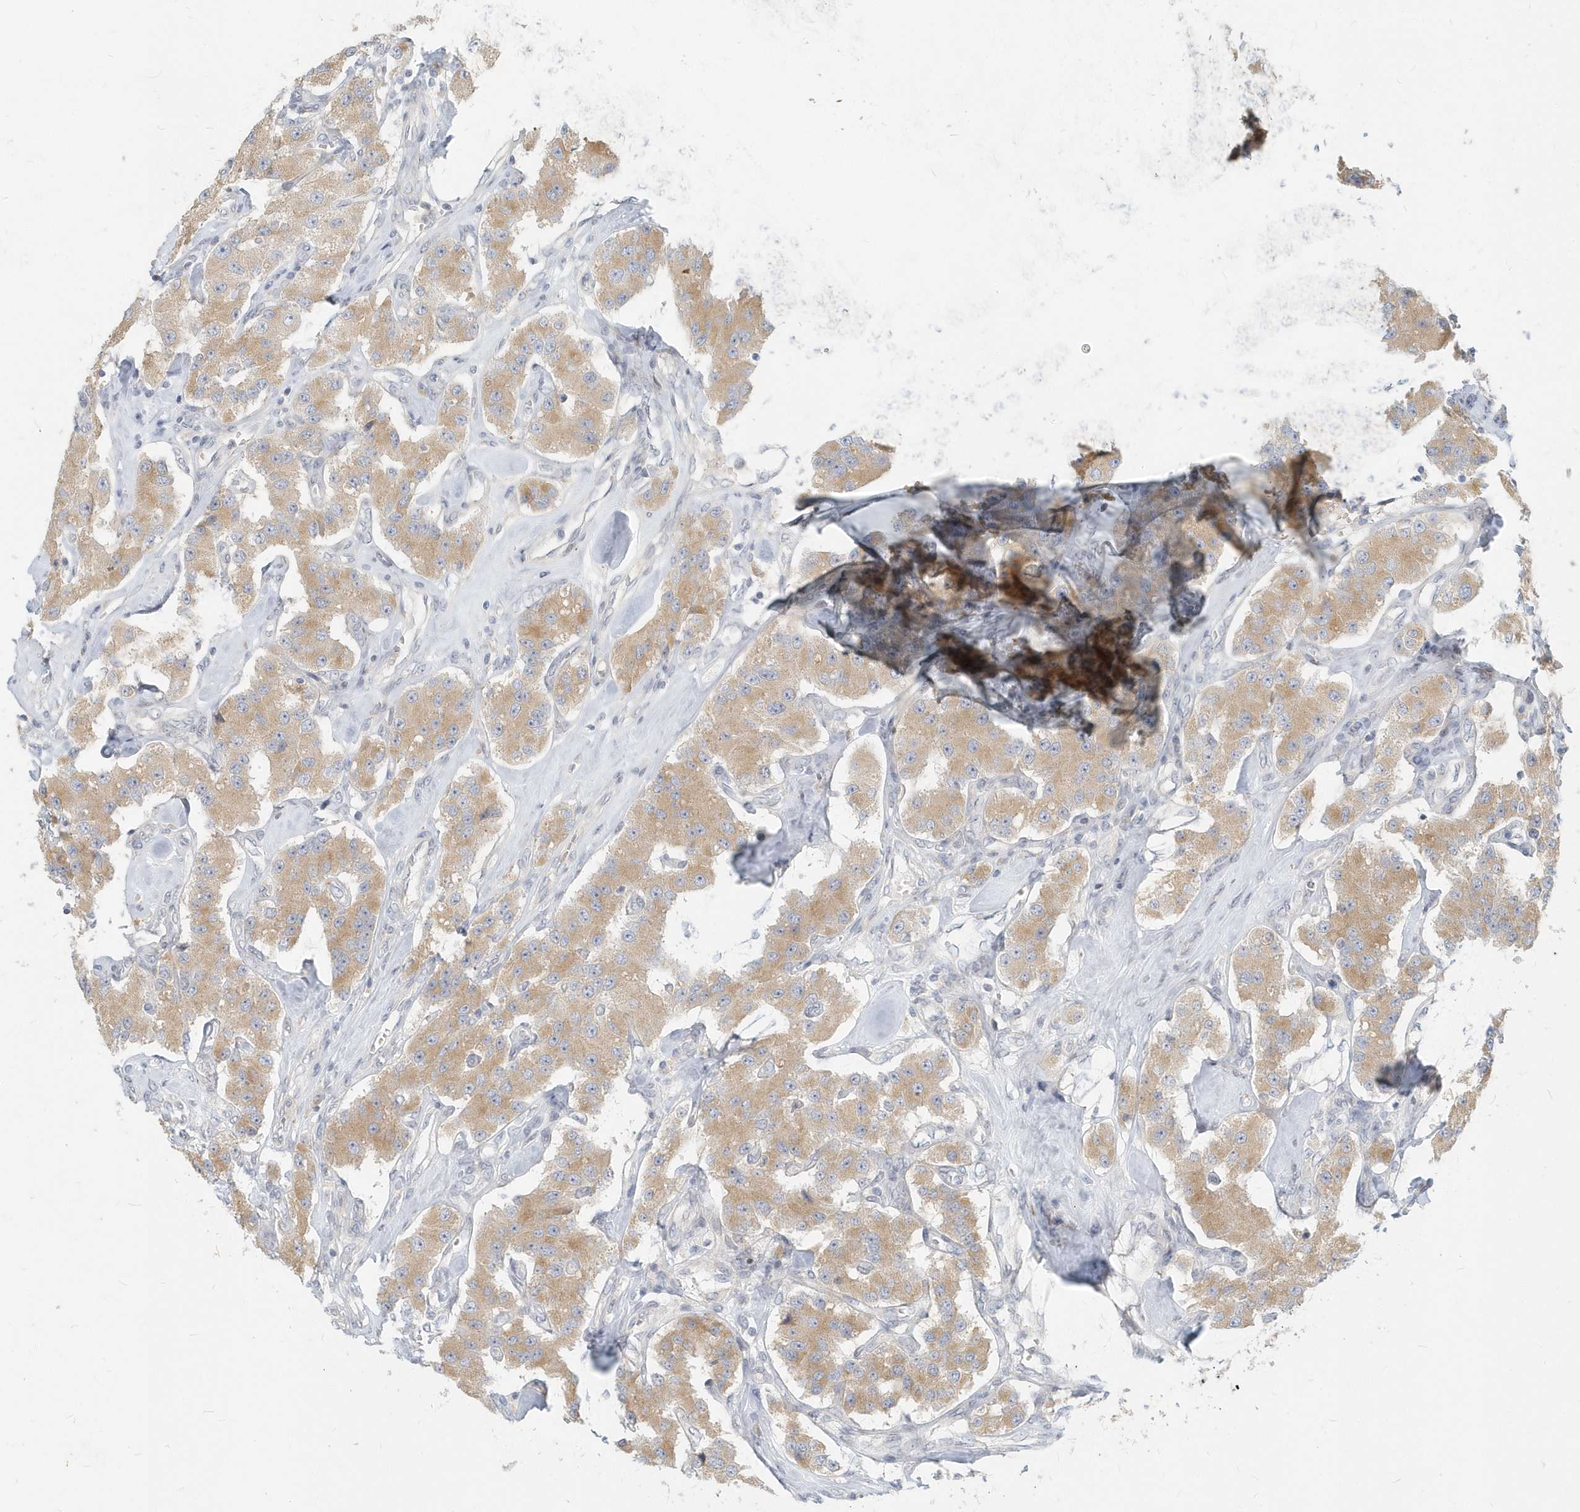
{"staining": {"intensity": "moderate", "quantity": ">75%", "location": "cytoplasmic/membranous"}, "tissue": "carcinoid", "cell_type": "Tumor cells", "image_type": "cancer", "snomed": [{"axis": "morphology", "description": "Carcinoid, malignant, NOS"}, {"axis": "topography", "description": "Pancreas"}], "caption": "Brown immunohistochemical staining in malignant carcinoid reveals moderate cytoplasmic/membranous expression in about >75% of tumor cells.", "gene": "NAPB", "patient": {"sex": "male", "age": 41}}